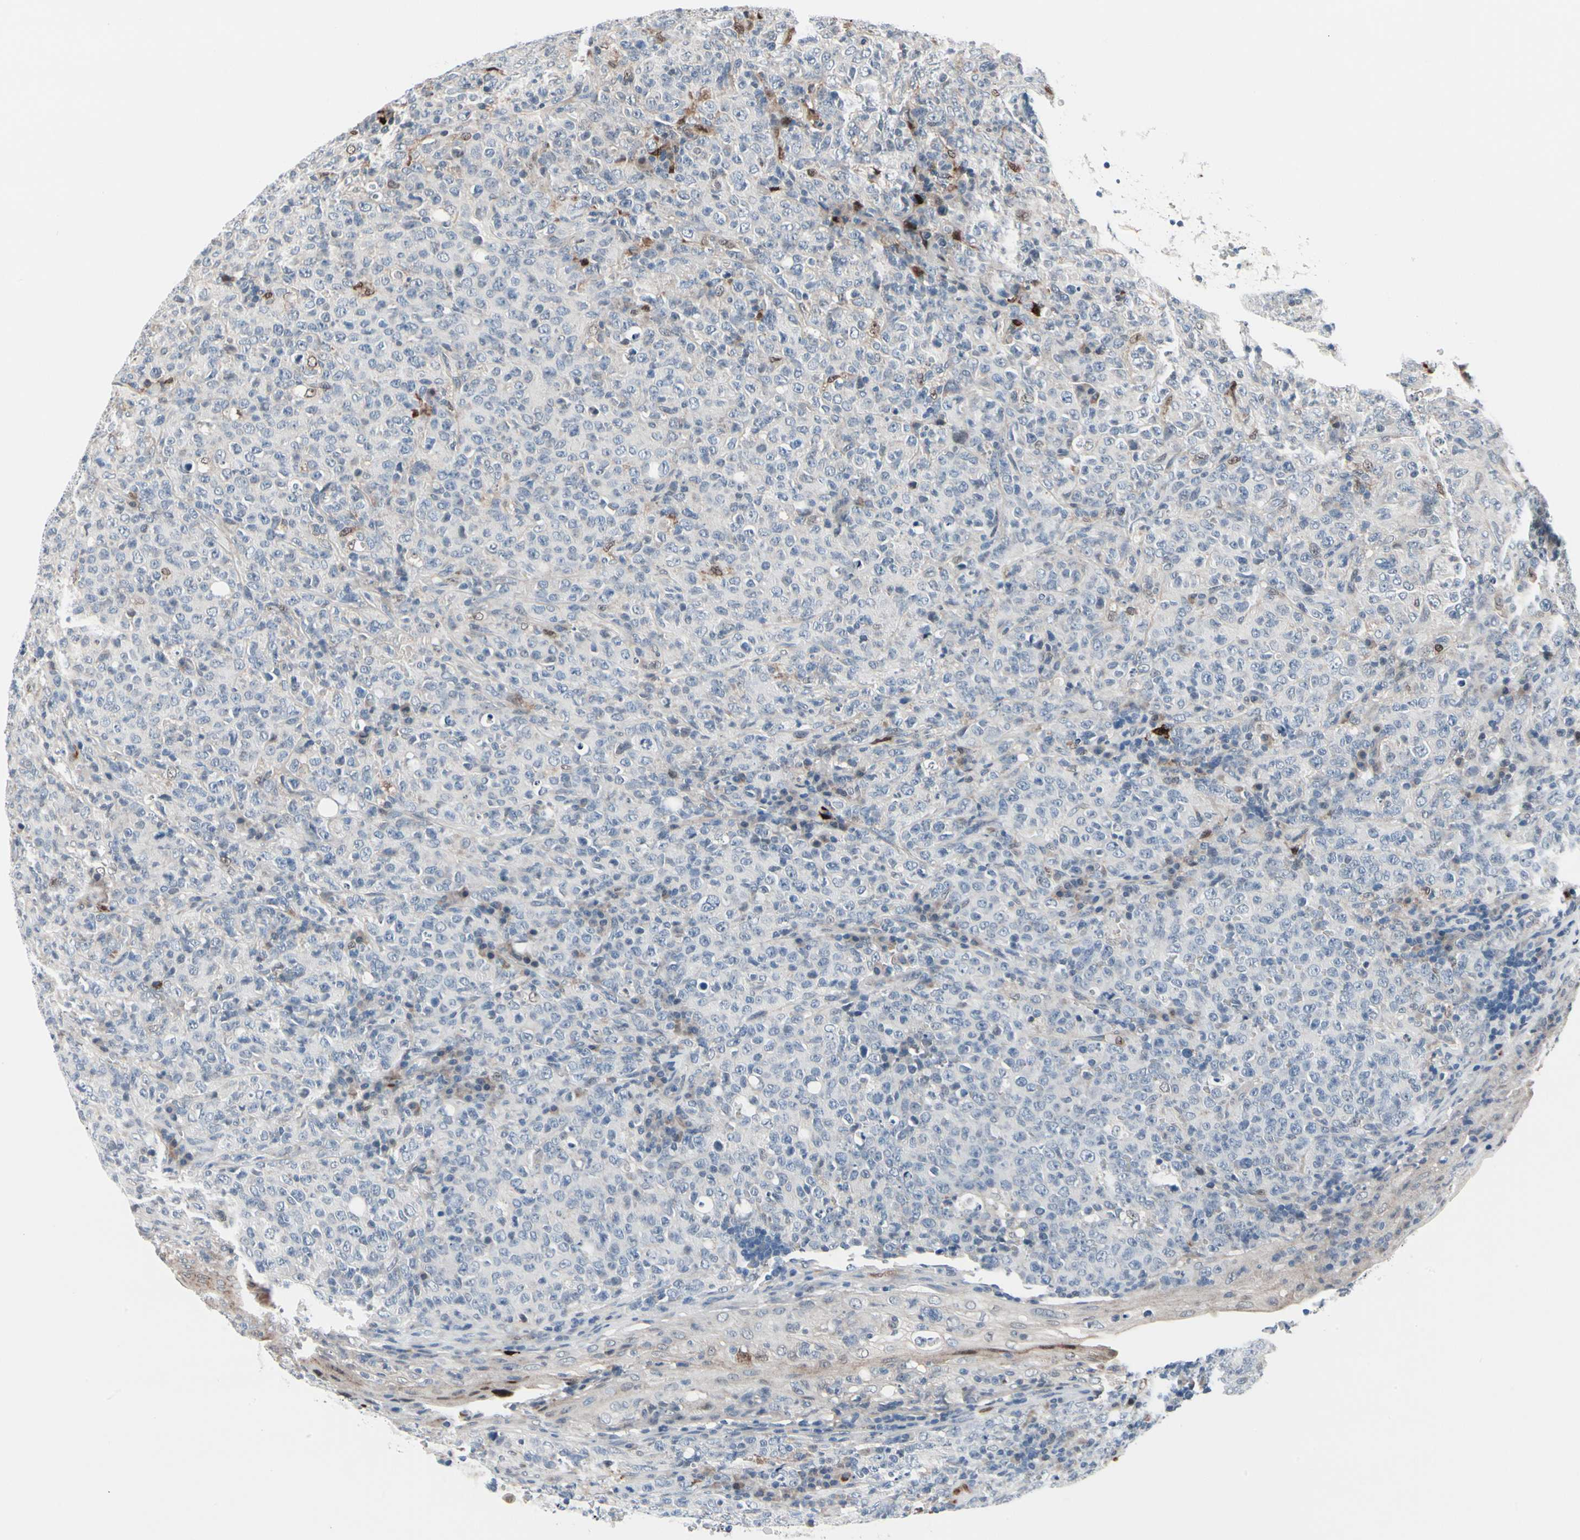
{"staining": {"intensity": "moderate", "quantity": "<25%", "location": "cytoplasmic/membranous,nuclear"}, "tissue": "lymphoma", "cell_type": "Tumor cells", "image_type": "cancer", "snomed": [{"axis": "morphology", "description": "Malignant lymphoma, non-Hodgkin's type, High grade"}, {"axis": "topography", "description": "Tonsil"}], "caption": "An image of lymphoma stained for a protein reveals moderate cytoplasmic/membranous and nuclear brown staining in tumor cells. The staining is performed using DAB (3,3'-diaminobenzidine) brown chromogen to label protein expression. The nuclei are counter-stained blue using hematoxylin.", "gene": "TXN", "patient": {"sex": "female", "age": 36}}